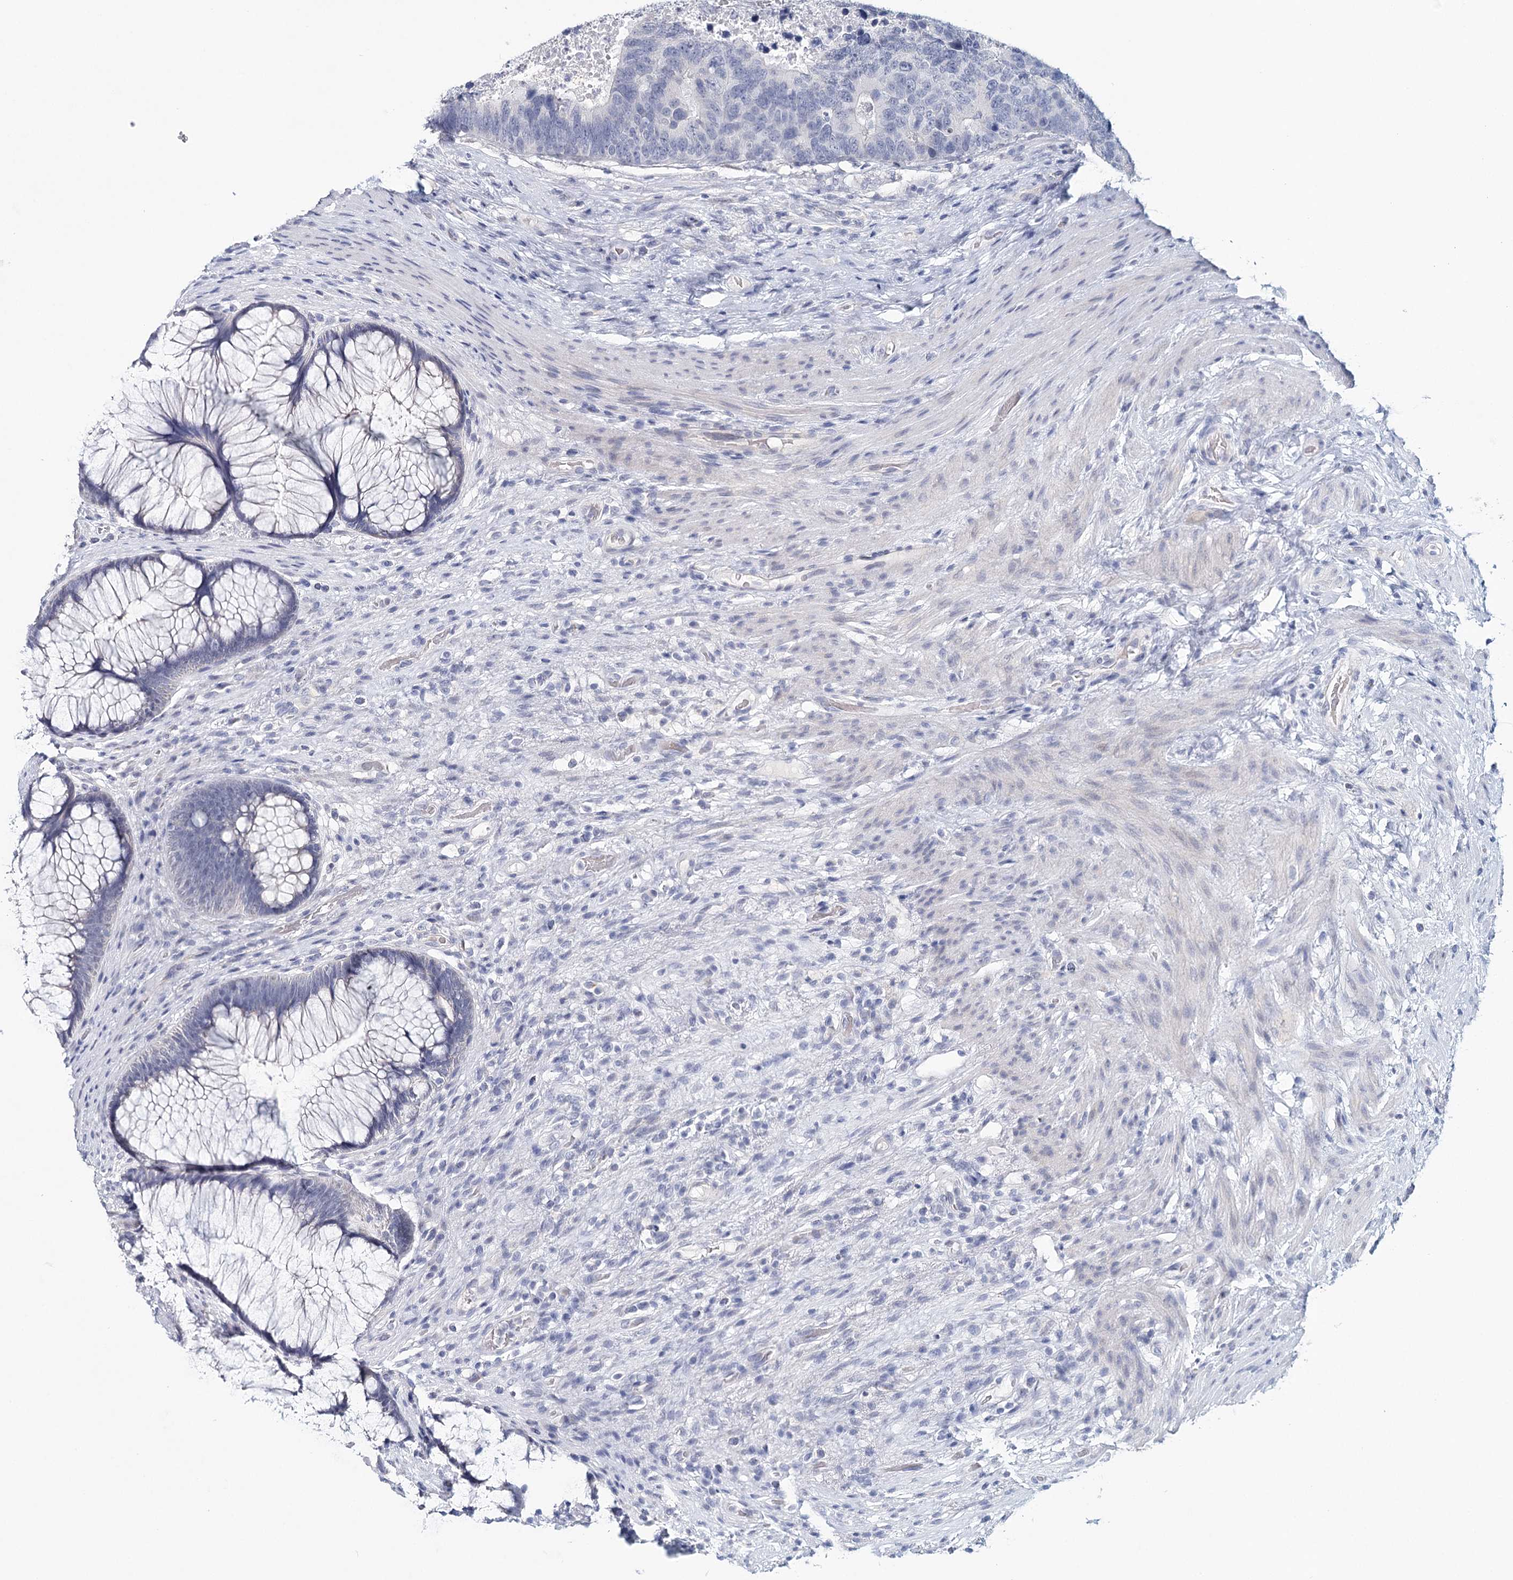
{"staining": {"intensity": "weak", "quantity": "<25%", "location": "cytoplasmic/membranous"}, "tissue": "rectum", "cell_type": "Glandular cells", "image_type": "normal", "snomed": [{"axis": "morphology", "description": "Normal tissue, NOS"}, {"axis": "topography", "description": "Rectum"}], "caption": "Normal rectum was stained to show a protein in brown. There is no significant expression in glandular cells. (Stains: DAB (3,3'-diaminobenzidine) IHC with hematoxylin counter stain, Microscopy: brightfield microscopy at high magnification).", "gene": "HSPA4L", "patient": {"sex": "male", "age": 51}}